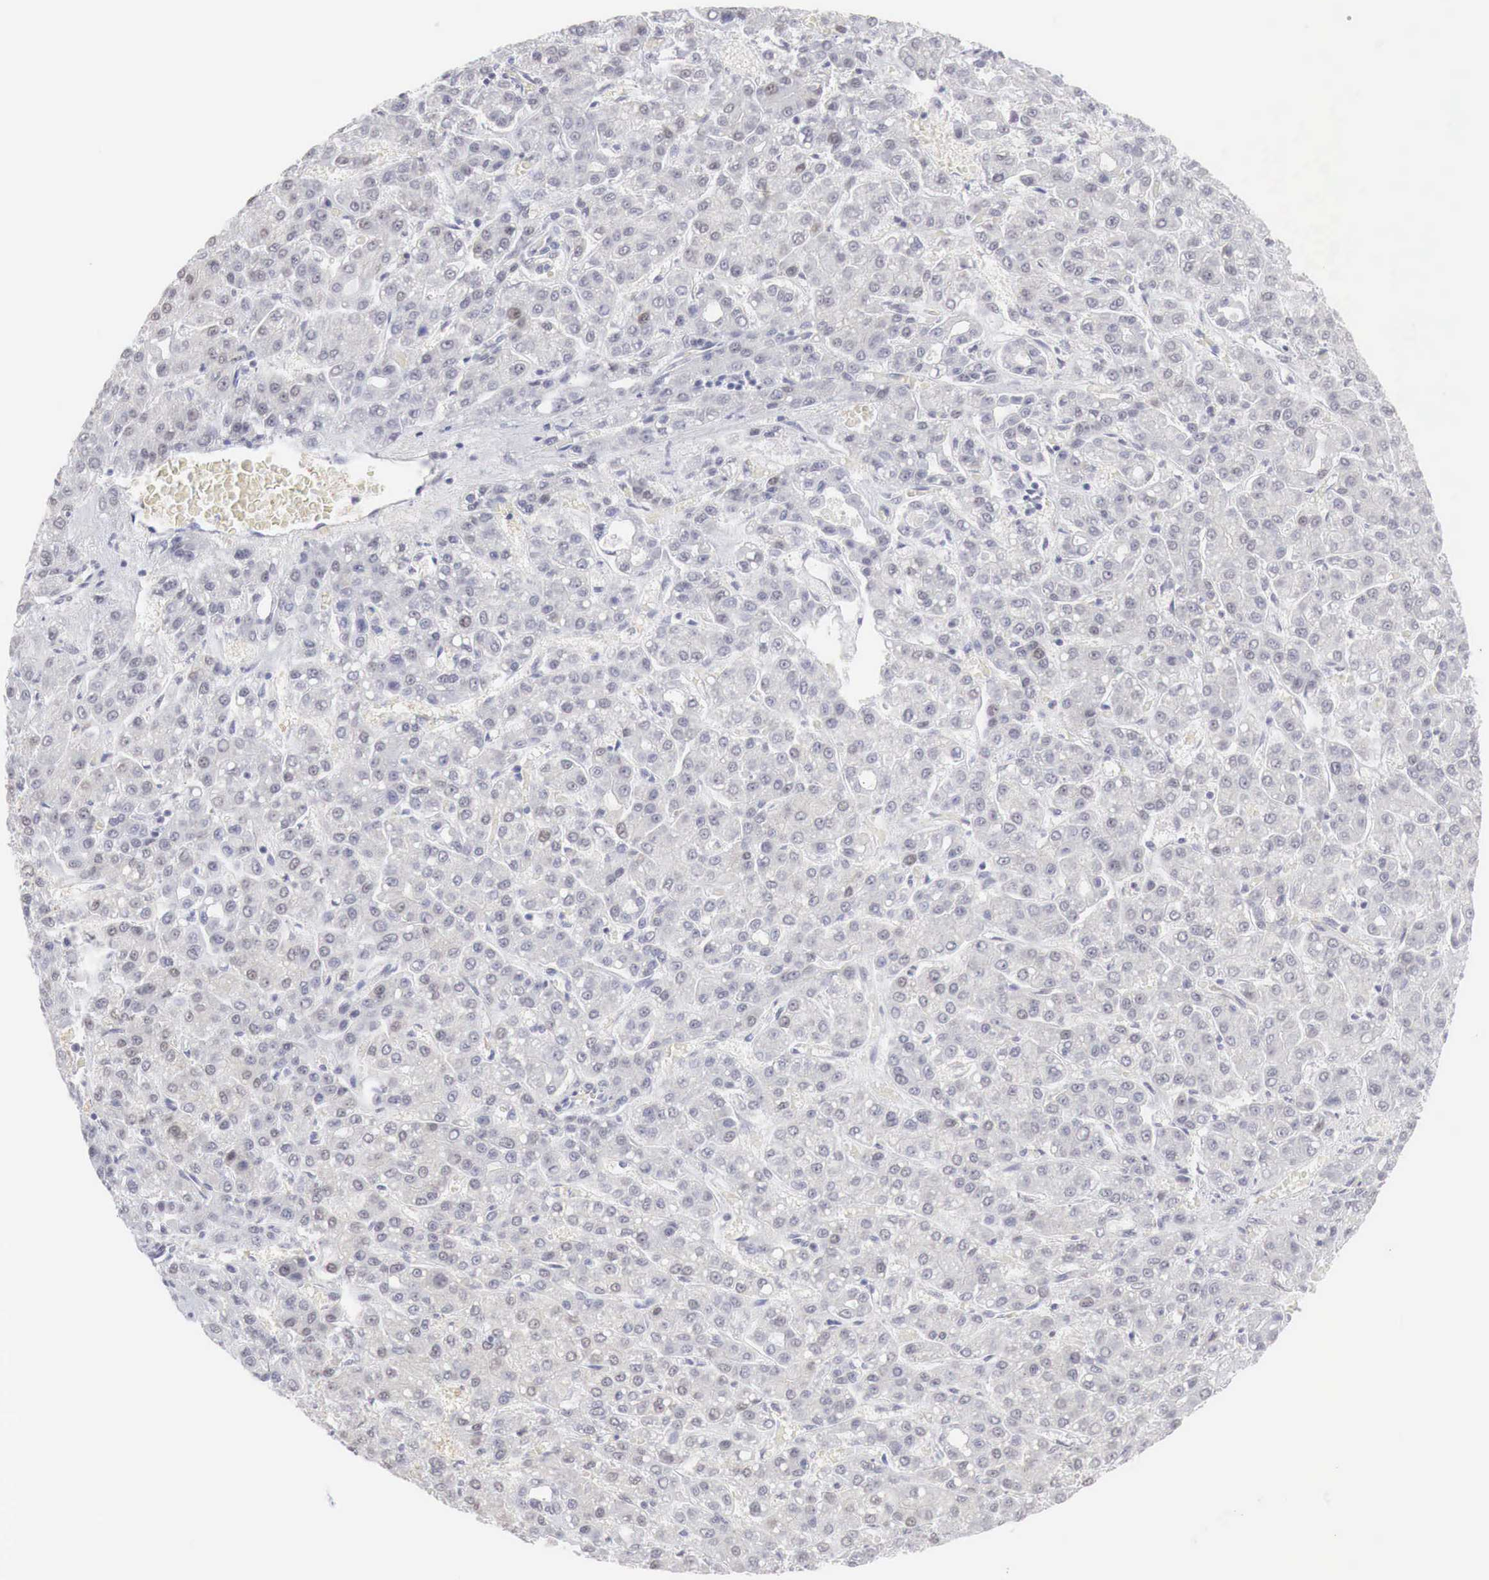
{"staining": {"intensity": "weak", "quantity": "<25%", "location": "cytoplasmic/membranous,nuclear"}, "tissue": "liver cancer", "cell_type": "Tumor cells", "image_type": "cancer", "snomed": [{"axis": "morphology", "description": "Carcinoma, Hepatocellular, NOS"}, {"axis": "topography", "description": "Liver"}], "caption": "A photomicrograph of human liver cancer is negative for staining in tumor cells. (Stains: DAB immunohistochemistry (IHC) with hematoxylin counter stain, Microscopy: brightfield microscopy at high magnification).", "gene": "FOXP2", "patient": {"sex": "male", "age": 69}}